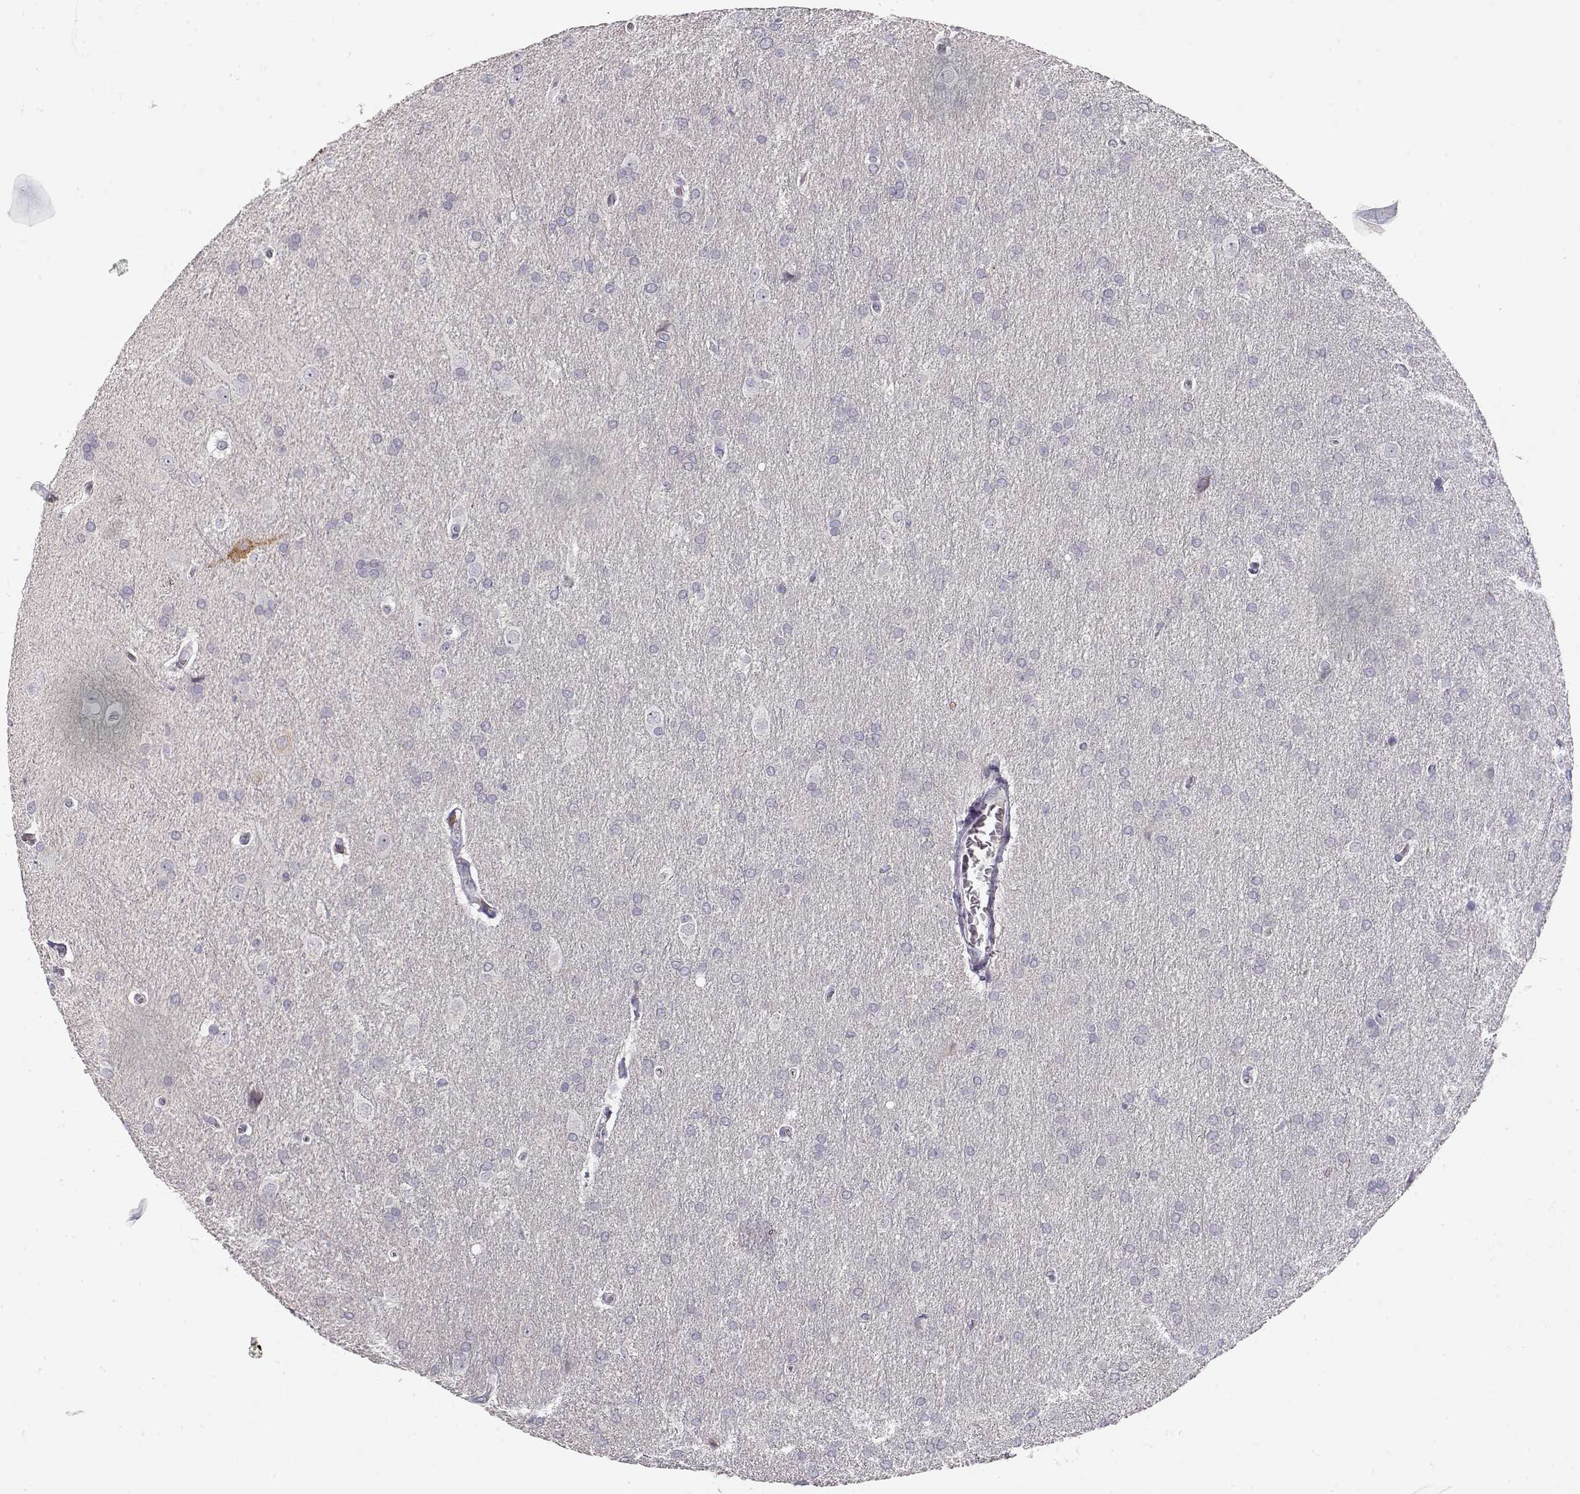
{"staining": {"intensity": "negative", "quantity": "none", "location": "none"}, "tissue": "glioma", "cell_type": "Tumor cells", "image_type": "cancer", "snomed": [{"axis": "morphology", "description": "Glioma, malignant, Low grade"}, {"axis": "topography", "description": "Brain"}], "caption": "High magnification brightfield microscopy of low-grade glioma (malignant) stained with DAB (brown) and counterstained with hematoxylin (blue): tumor cells show no significant staining.", "gene": "TTC26", "patient": {"sex": "female", "age": 32}}